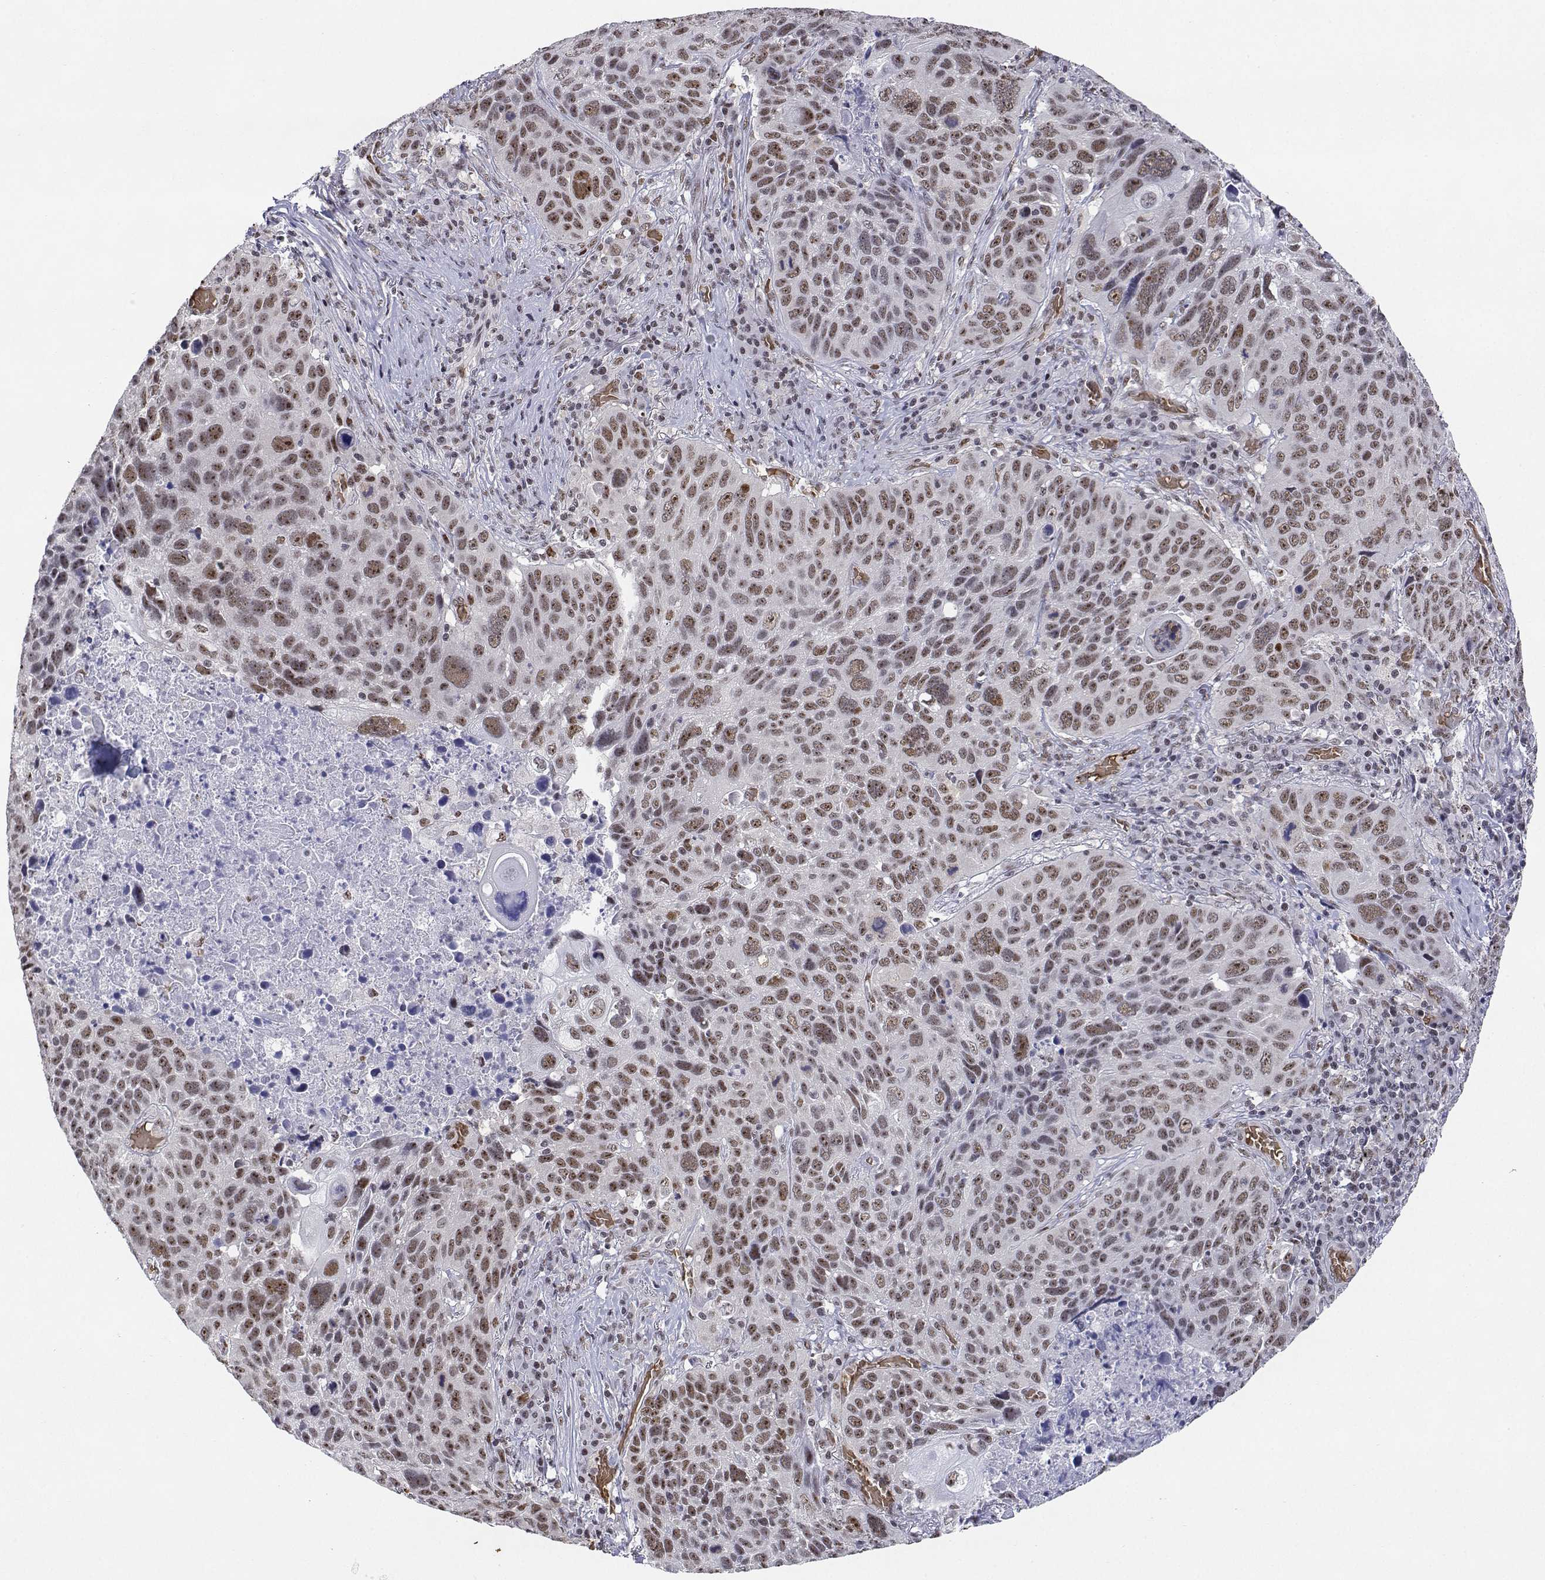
{"staining": {"intensity": "moderate", "quantity": ">75%", "location": "nuclear"}, "tissue": "lung cancer", "cell_type": "Tumor cells", "image_type": "cancer", "snomed": [{"axis": "morphology", "description": "Squamous cell carcinoma, NOS"}, {"axis": "topography", "description": "Lung"}], "caption": "A brown stain highlights moderate nuclear positivity of a protein in squamous cell carcinoma (lung) tumor cells.", "gene": "ADAR", "patient": {"sex": "male", "age": 68}}